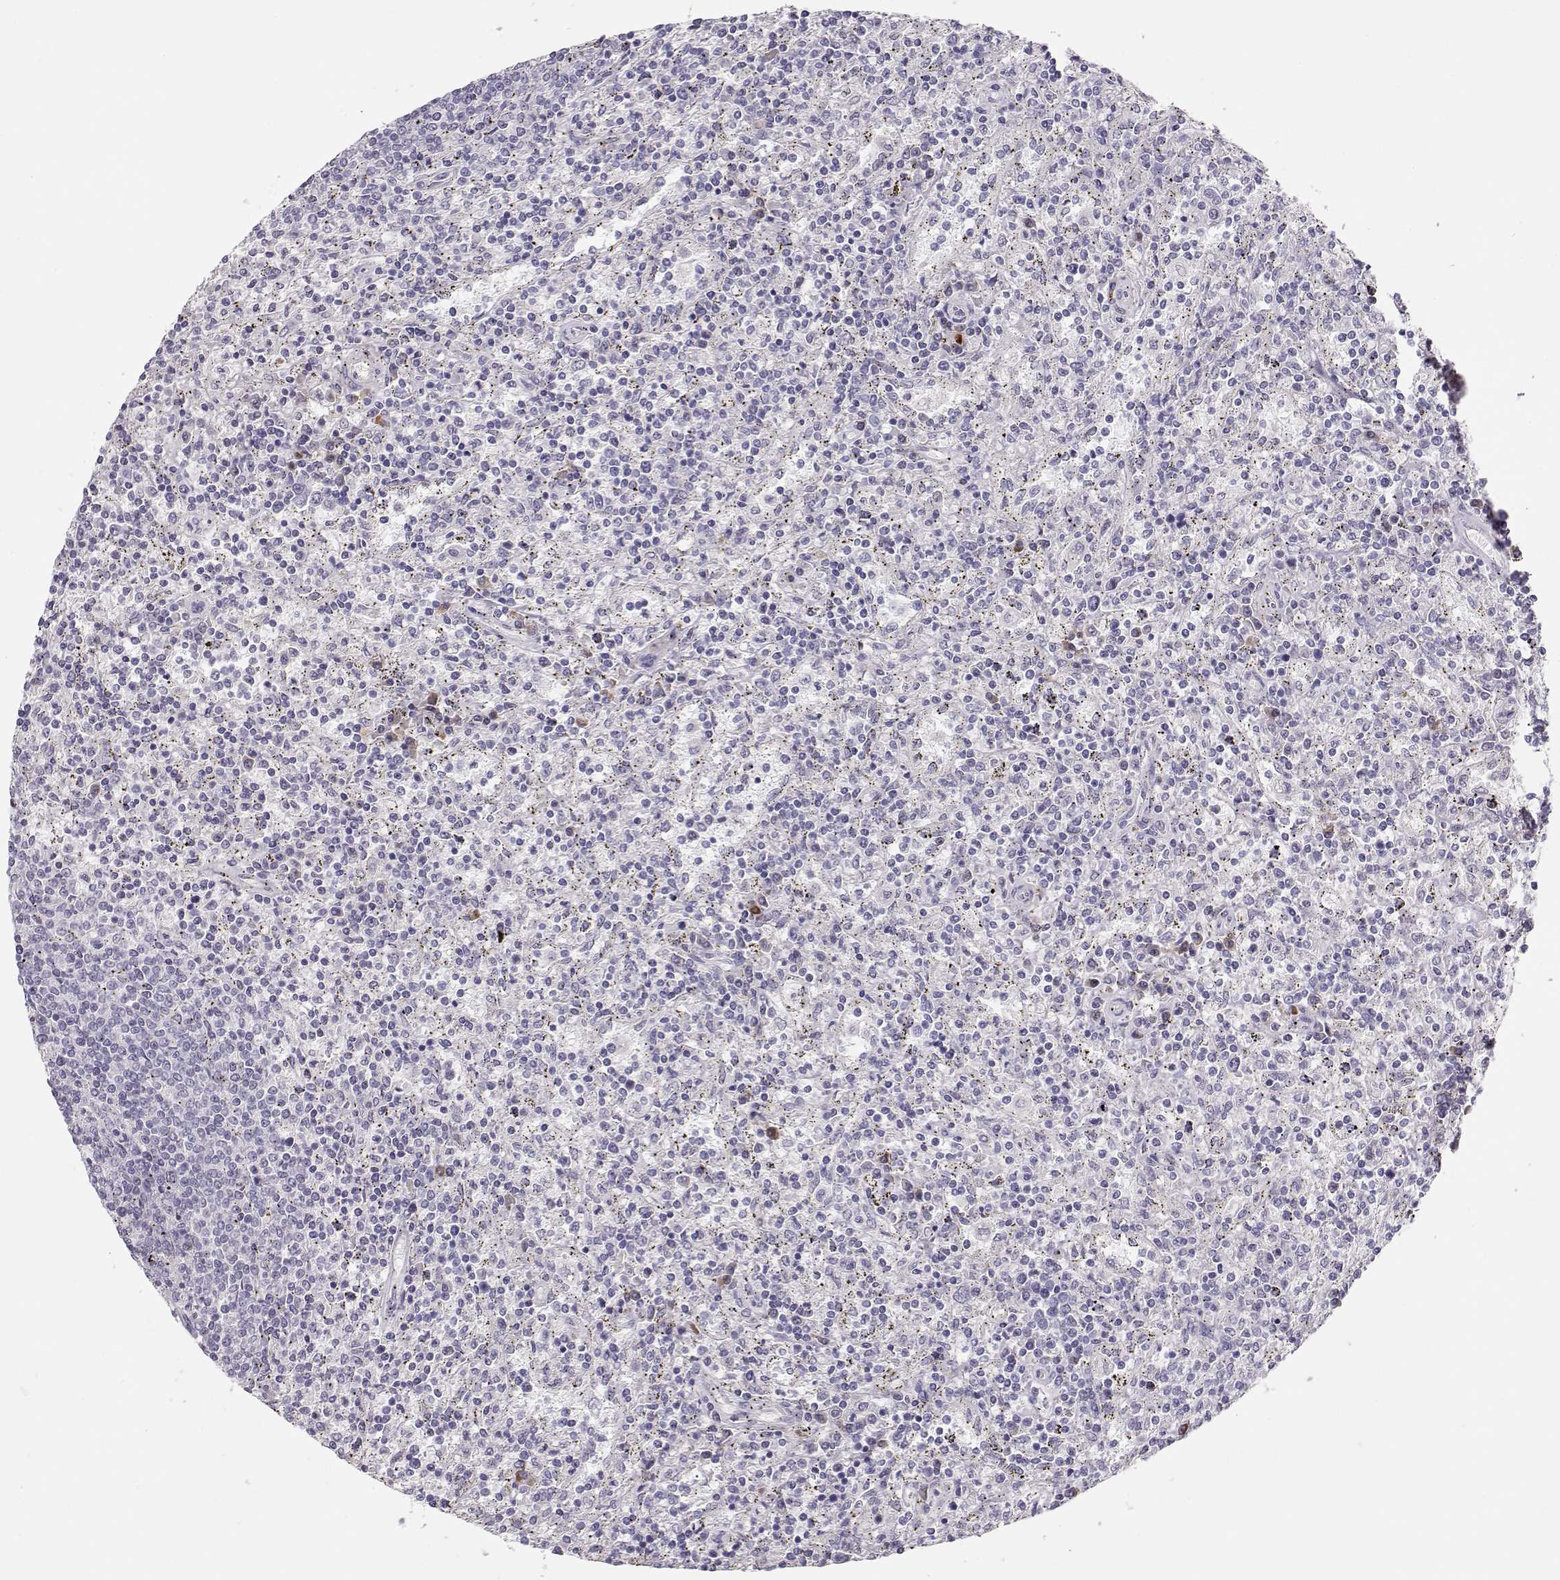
{"staining": {"intensity": "negative", "quantity": "none", "location": "none"}, "tissue": "lymphoma", "cell_type": "Tumor cells", "image_type": "cancer", "snomed": [{"axis": "morphology", "description": "Malignant lymphoma, non-Hodgkin's type, Low grade"}, {"axis": "topography", "description": "Spleen"}], "caption": "Immunohistochemical staining of human low-grade malignant lymphoma, non-Hodgkin's type demonstrates no significant positivity in tumor cells.", "gene": "GLIPR1L2", "patient": {"sex": "male", "age": 62}}